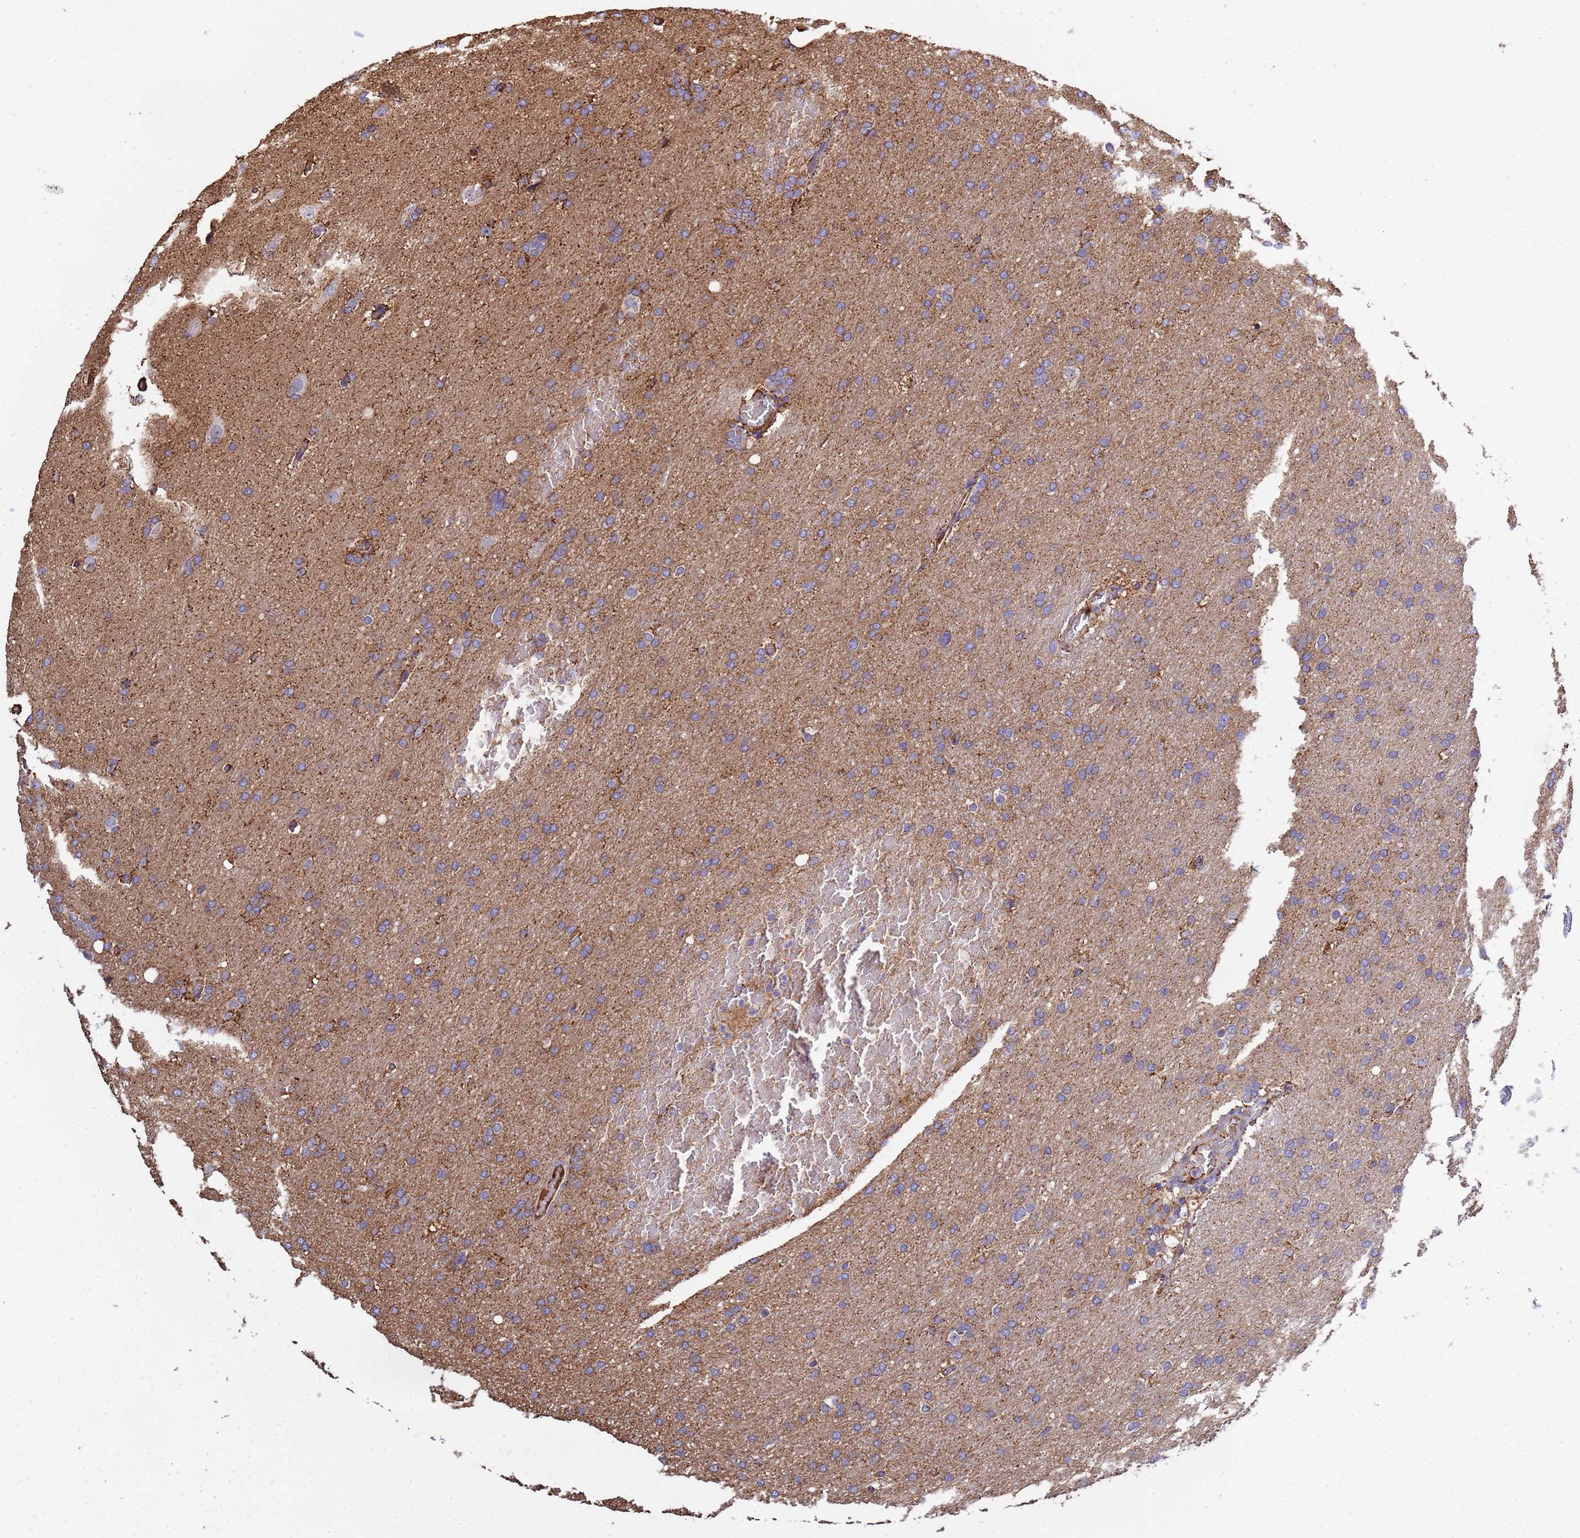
{"staining": {"intensity": "weak", "quantity": "25%-75%", "location": "cytoplasmic/membranous"}, "tissue": "glioma", "cell_type": "Tumor cells", "image_type": "cancer", "snomed": [{"axis": "morphology", "description": "Glioma, malignant, High grade"}, {"axis": "topography", "description": "Cerebral cortex"}], "caption": "Protein positivity by immunohistochemistry (IHC) demonstrates weak cytoplasmic/membranous positivity in approximately 25%-75% of tumor cells in high-grade glioma (malignant). (IHC, brightfield microscopy, high magnification).", "gene": "GLUD1", "patient": {"sex": "female", "age": 36}}